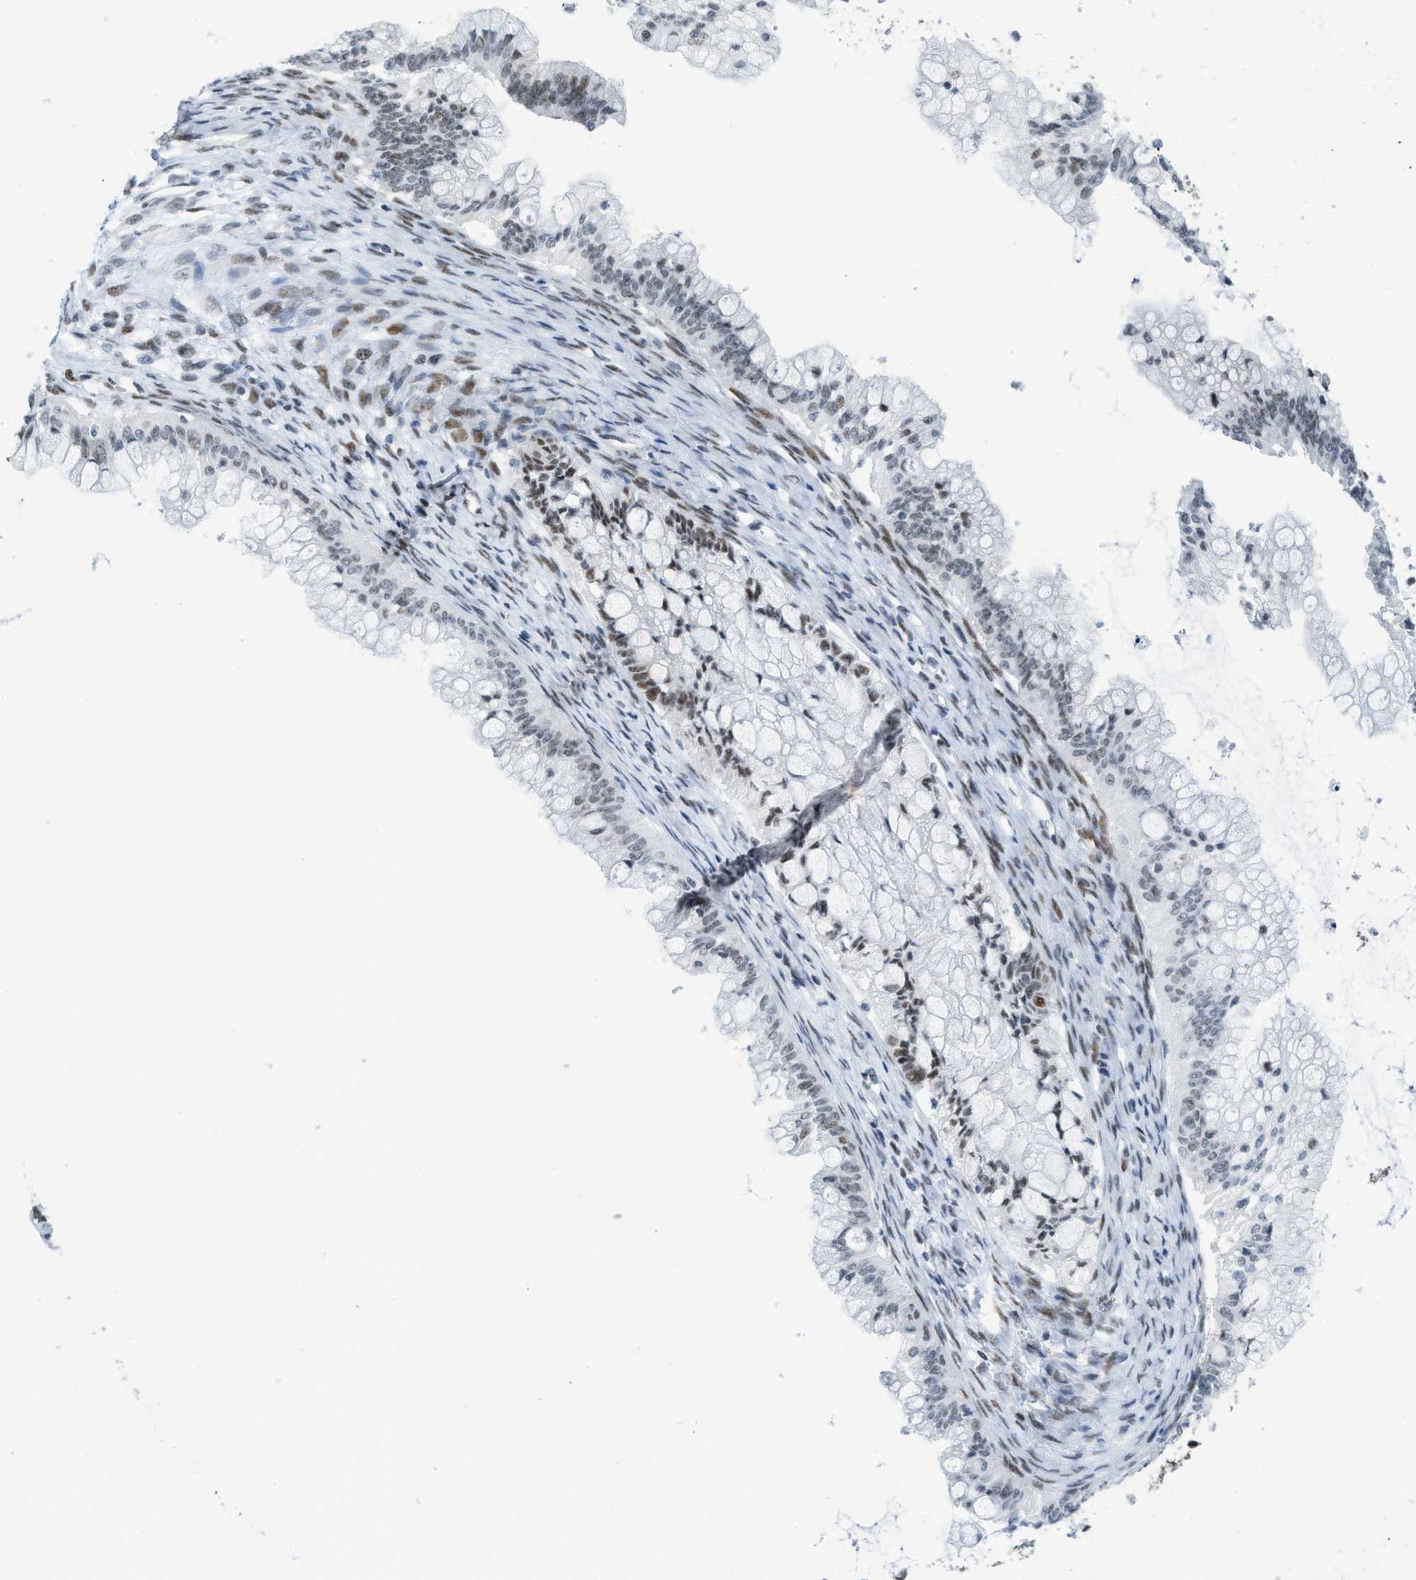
{"staining": {"intensity": "moderate", "quantity": "25%-75%", "location": "nuclear"}, "tissue": "ovarian cancer", "cell_type": "Tumor cells", "image_type": "cancer", "snomed": [{"axis": "morphology", "description": "Cystadenocarcinoma, mucinous, NOS"}, {"axis": "topography", "description": "Ovary"}], "caption": "Human ovarian cancer stained with a brown dye displays moderate nuclear positive staining in approximately 25%-75% of tumor cells.", "gene": "PBX1", "patient": {"sex": "female", "age": 57}}